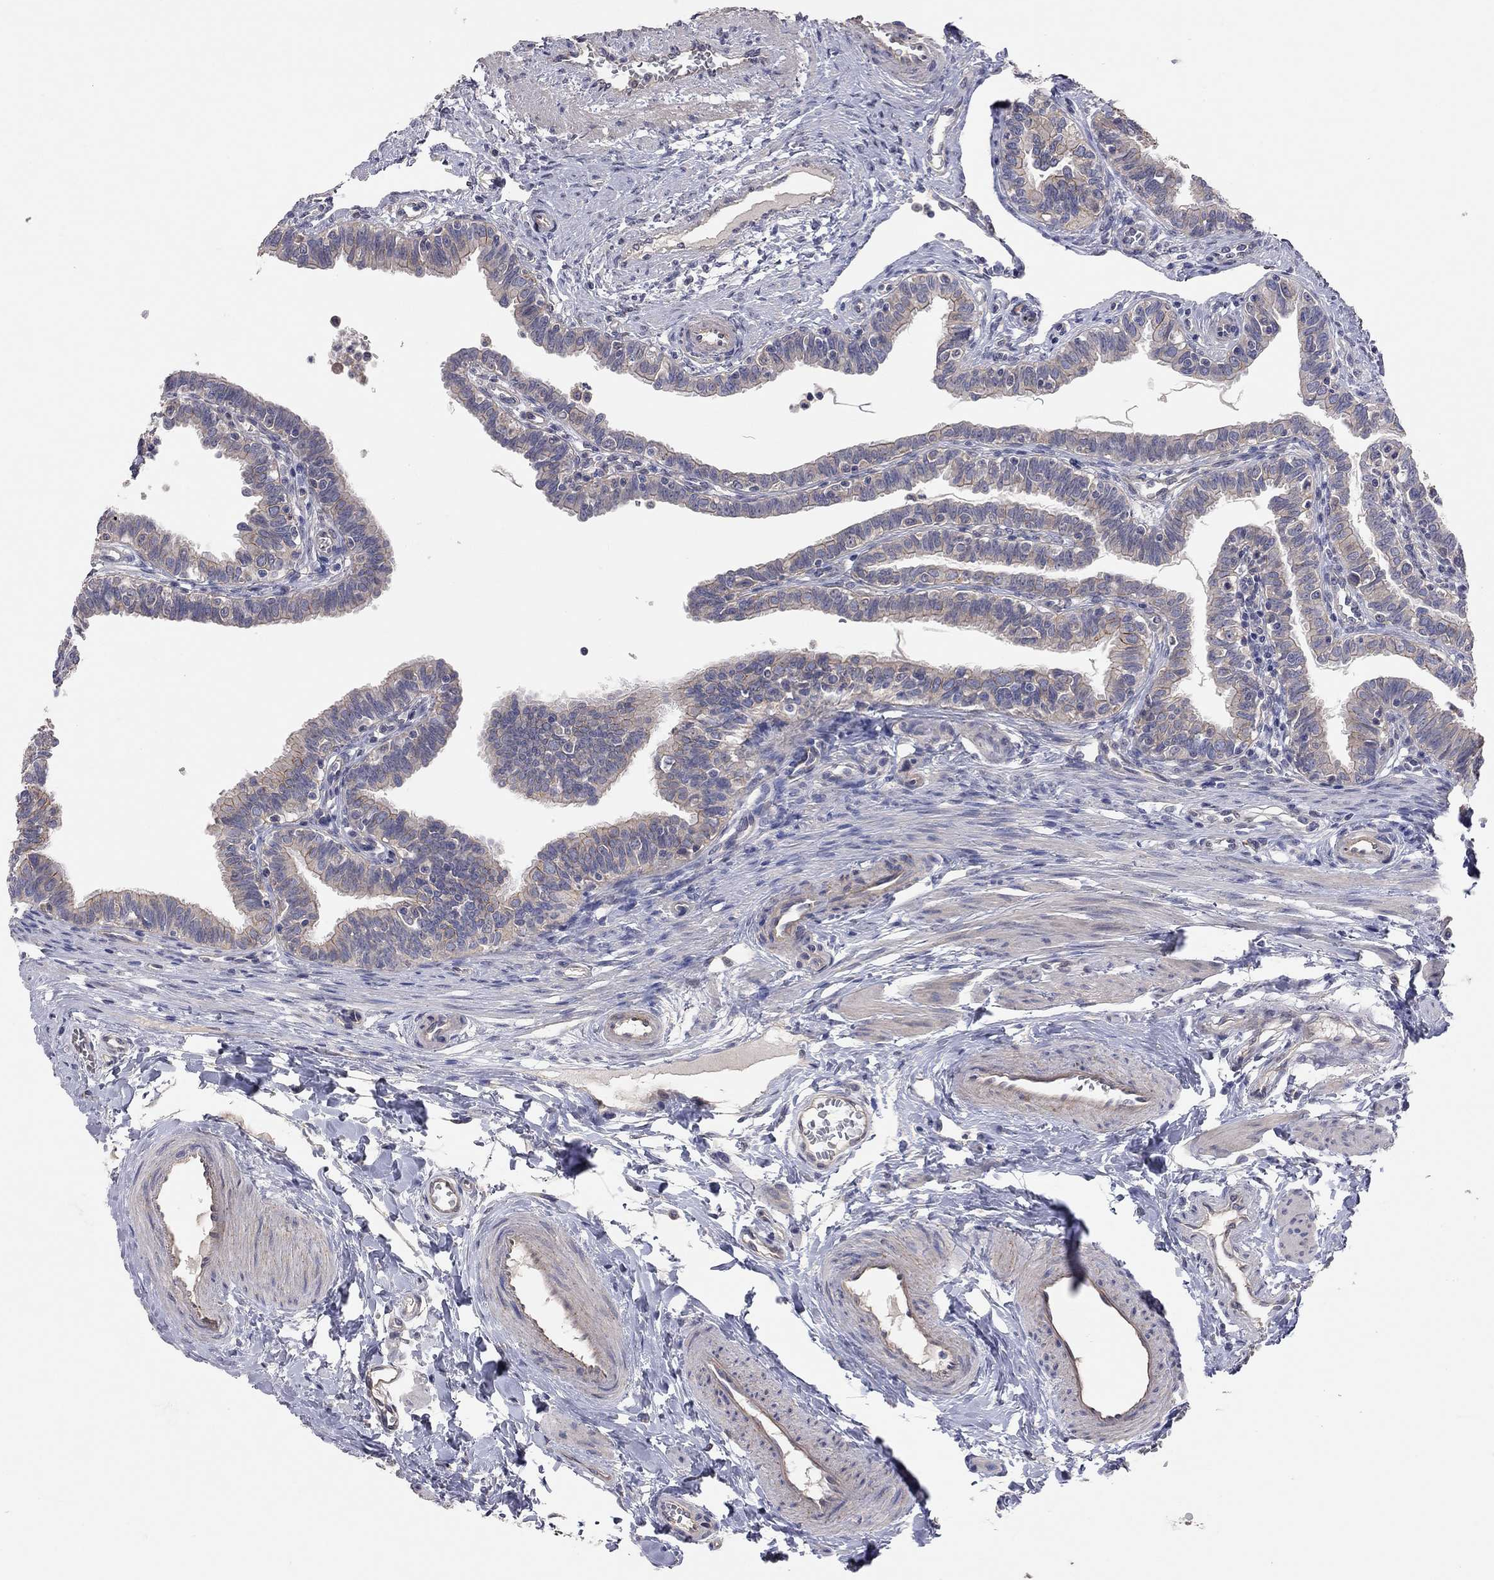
{"staining": {"intensity": "moderate", "quantity": "<25%", "location": "cytoplasmic/membranous"}, "tissue": "fallopian tube", "cell_type": "Glandular cells", "image_type": "normal", "snomed": [{"axis": "morphology", "description": "Normal tissue, NOS"}, {"axis": "topography", "description": "Fallopian tube"}], "caption": "Immunohistochemistry (IHC) staining of benign fallopian tube, which displays low levels of moderate cytoplasmic/membranous positivity in about <25% of glandular cells indicating moderate cytoplasmic/membranous protein positivity. The staining was performed using DAB (brown) for protein detection and nuclei were counterstained in hematoxylin (blue).", "gene": "KCNB1", "patient": {"sex": "female", "age": 36}}